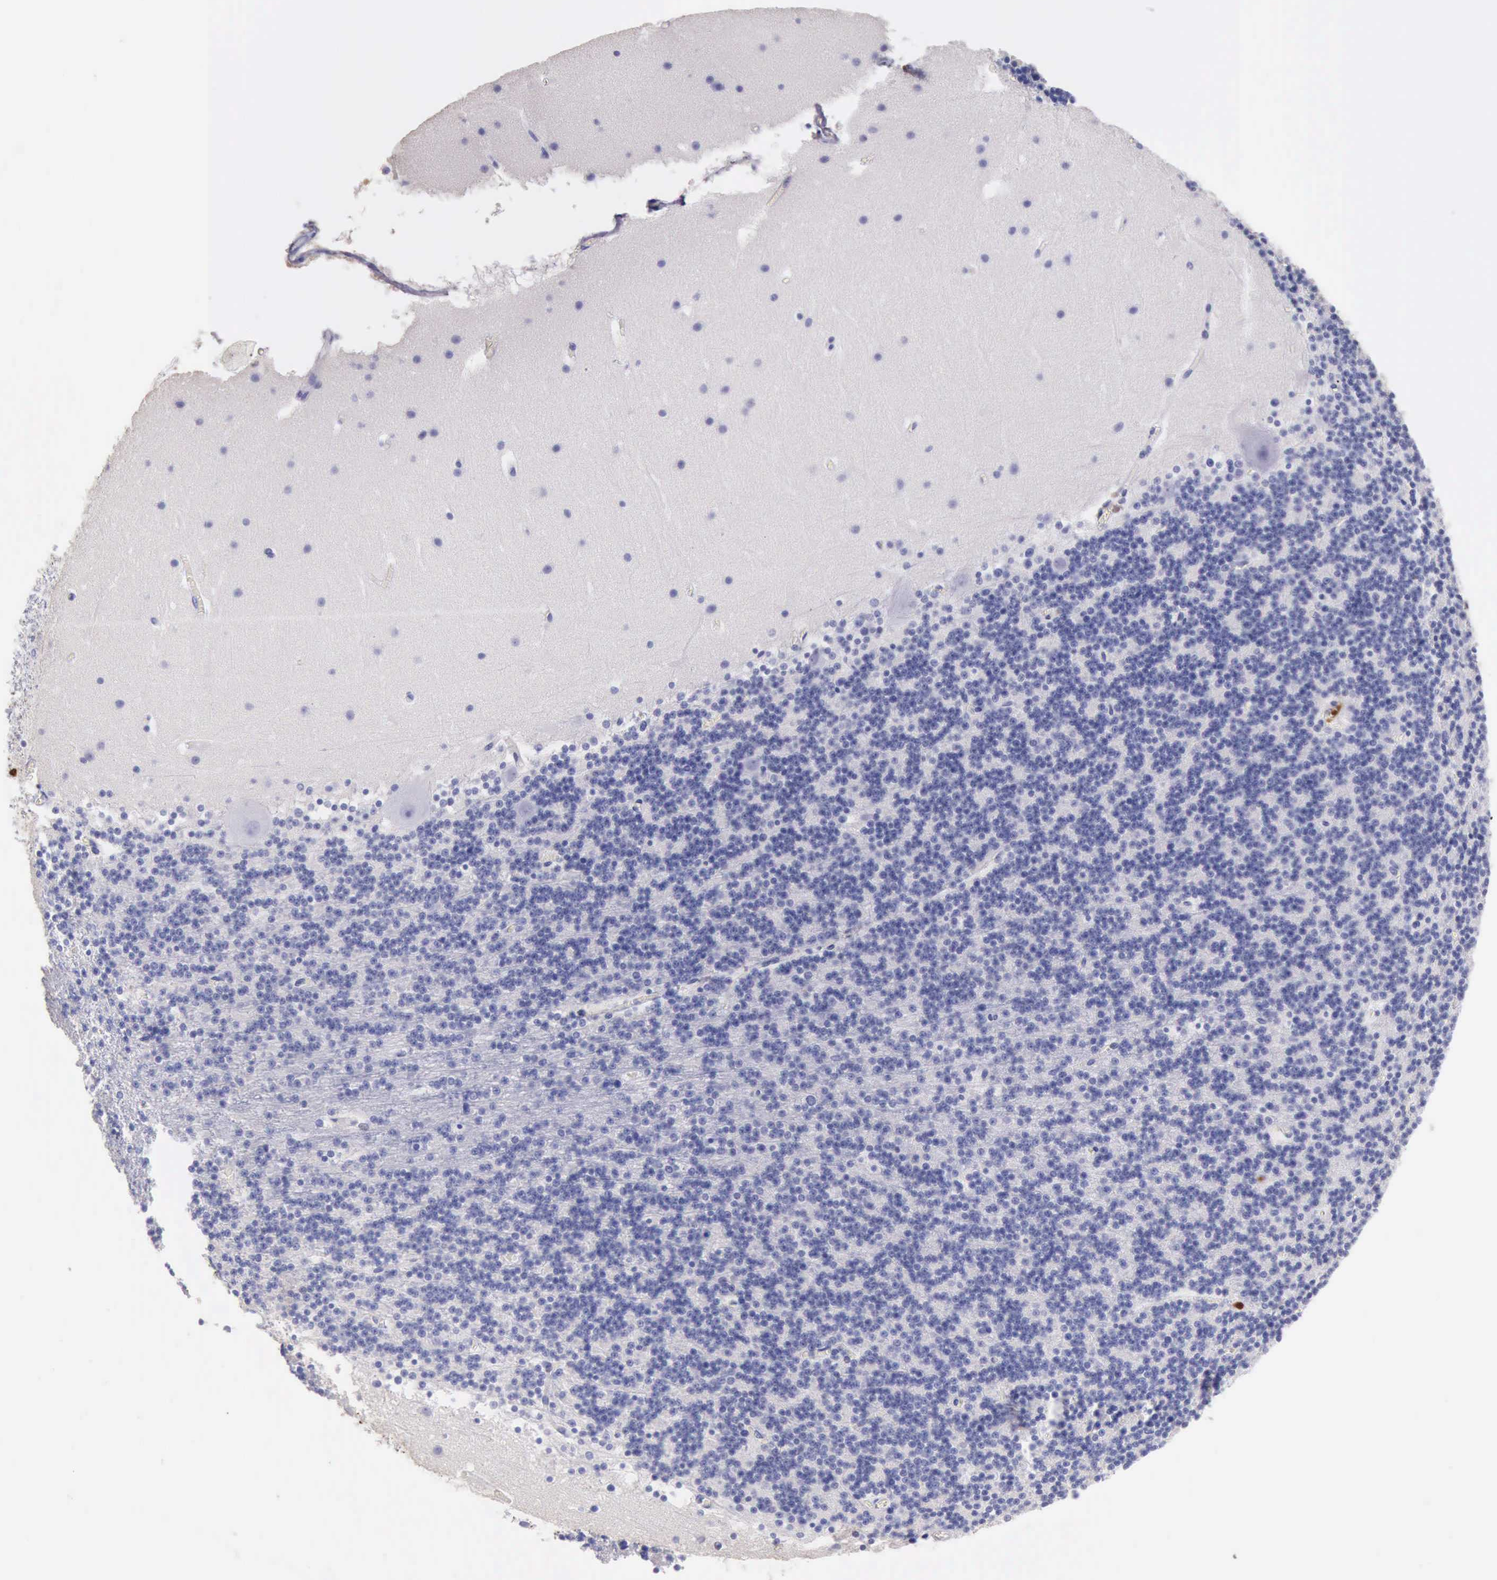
{"staining": {"intensity": "negative", "quantity": "none", "location": "none"}, "tissue": "cerebellum", "cell_type": "Cells in granular layer", "image_type": "normal", "snomed": [{"axis": "morphology", "description": "Normal tissue, NOS"}, {"axis": "topography", "description": "Cerebellum"}], "caption": "Human cerebellum stained for a protein using immunohistochemistry (IHC) reveals no staining in cells in granular layer.", "gene": "CSTA", "patient": {"sex": "male", "age": 45}}